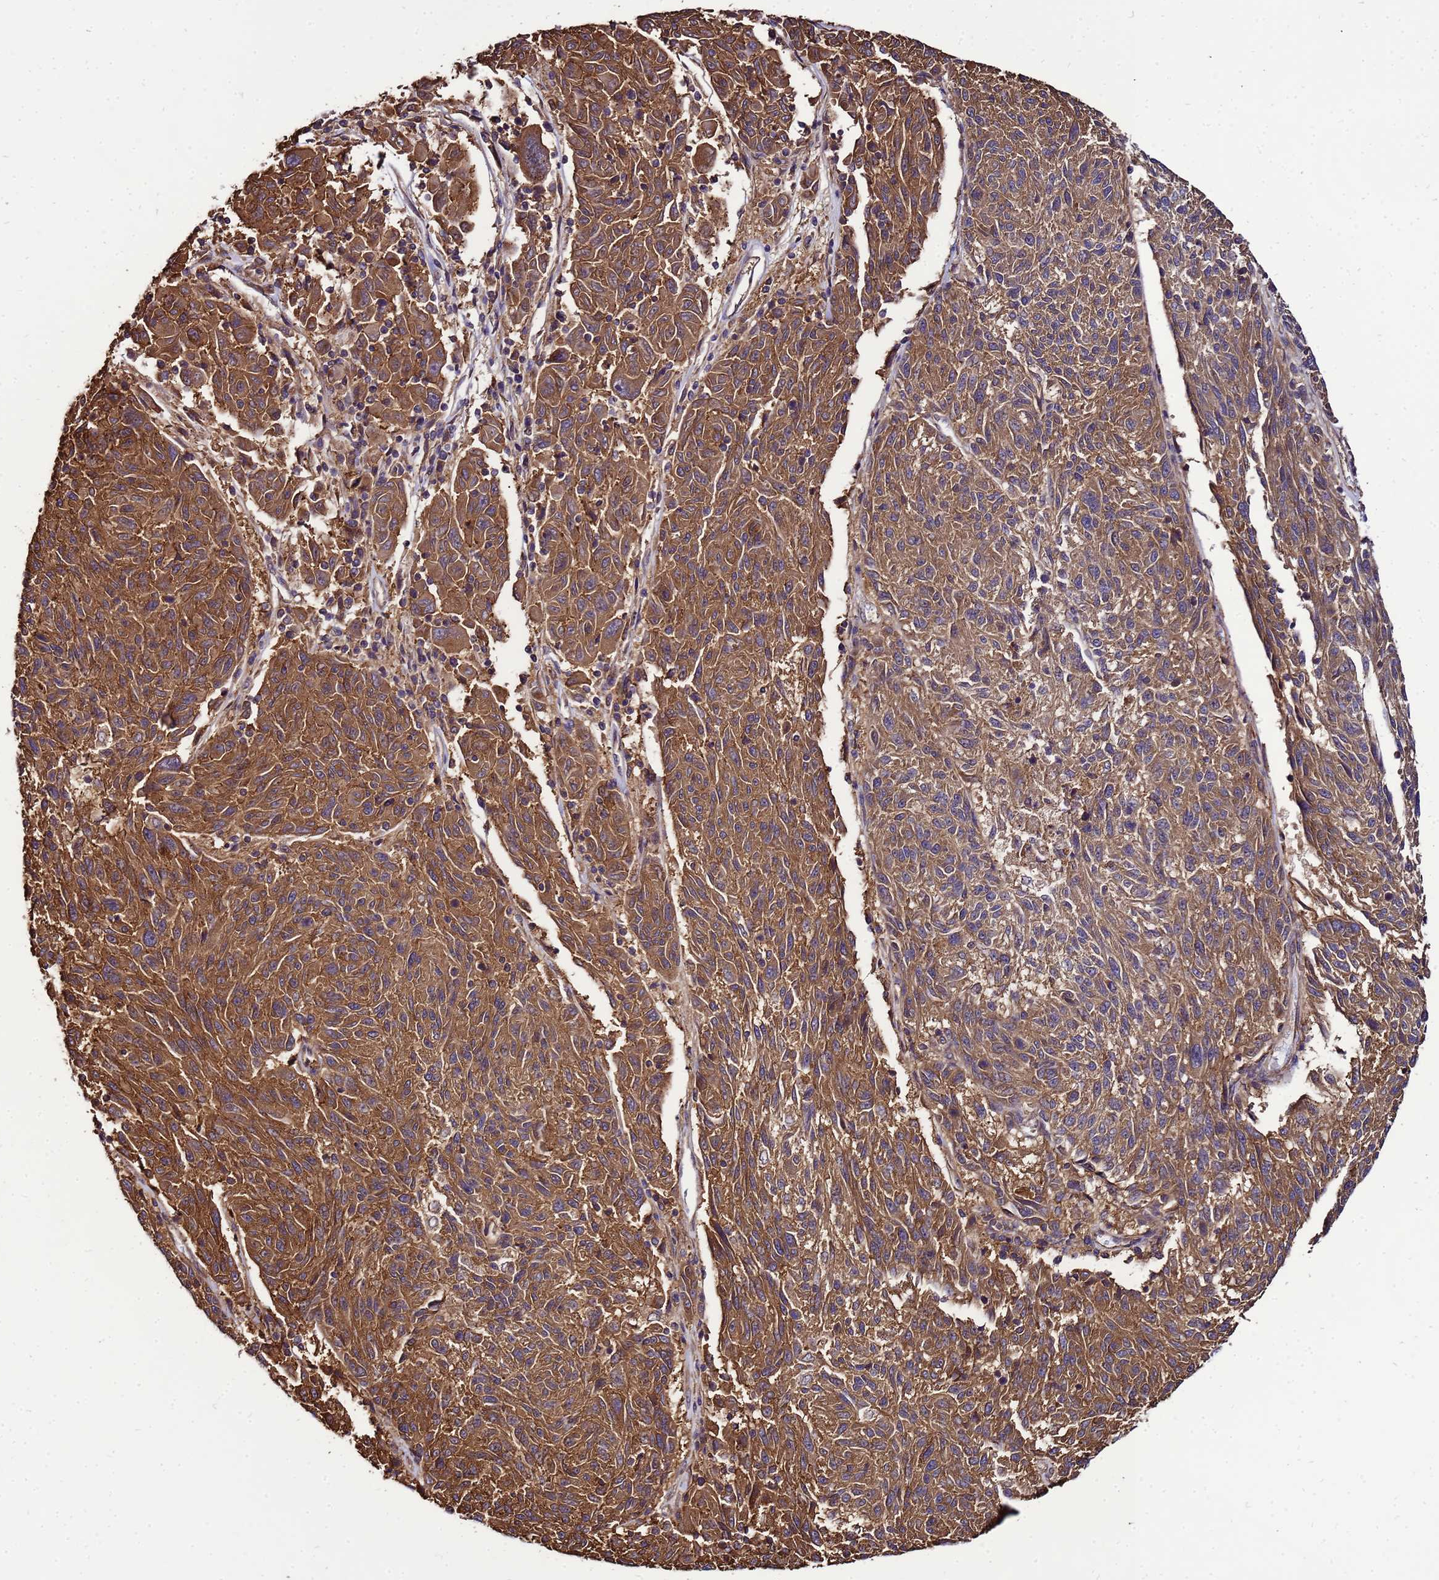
{"staining": {"intensity": "strong", "quantity": ">75%", "location": "cytoplasmic/membranous"}, "tissue": "melanoma", "cell_type": "Tumor cells", "image_type": "cancer", "snomed": [{"axis": "morphology", "description": "Malignant melanoma, NOS"}, {"axis": "topography", "description": "Skin"}], "caption": "Immunohistochemical staining of malignant melanoma reveals high levels of strong cytoplasmic/membranous expression in approximately >75% of tumor cells. (Stains: DAB (3,3'-diaminobenzidine) in brown, nuclei in blue, Microscopy: brightfield microscopy at high magnification).", "gene": "TRABD", "patient": {"sex": "male", "age": 53}}